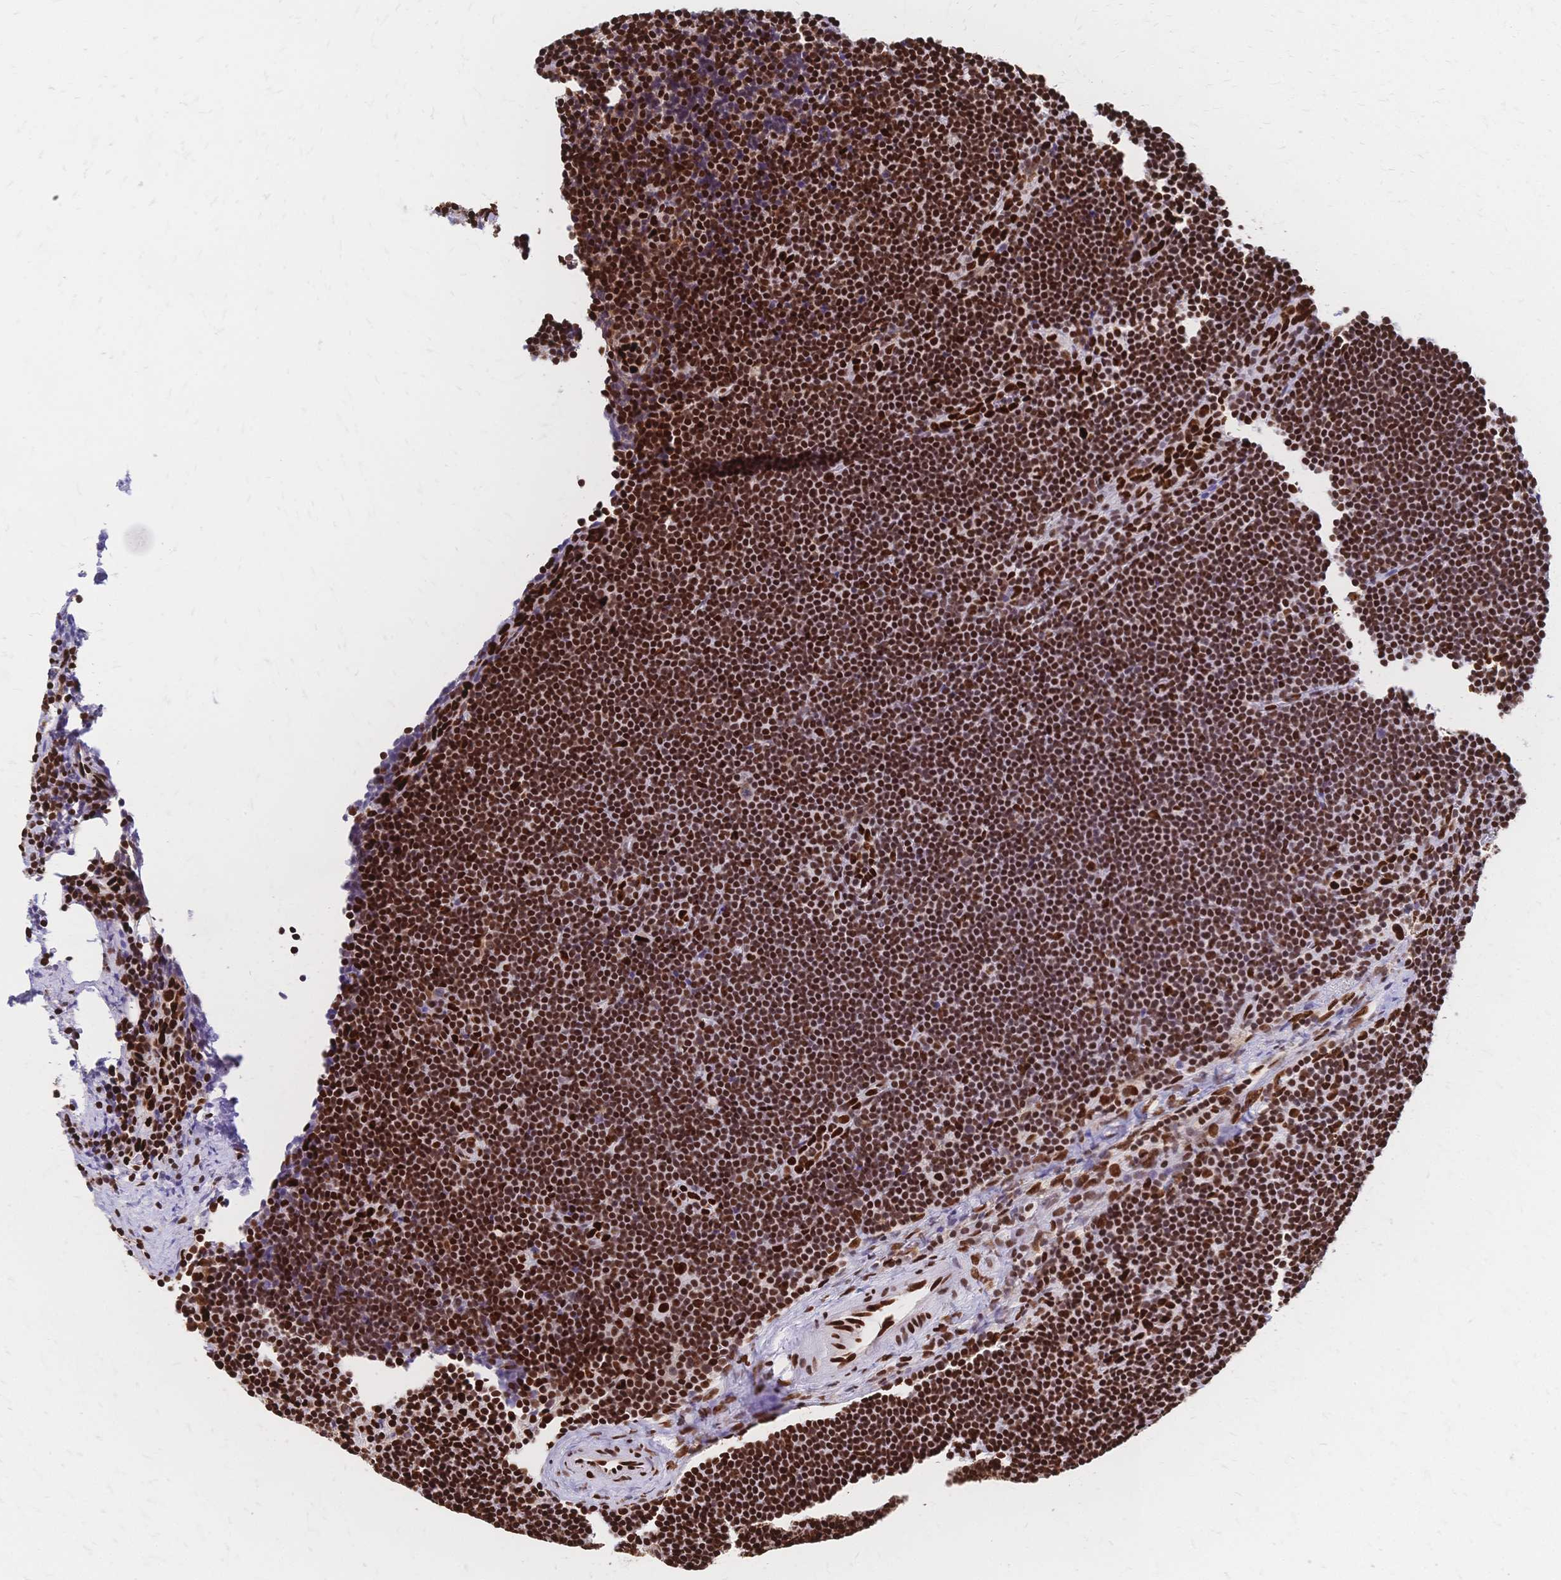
{"staining": {"intensity": "strong", "quantity": ">75%", "location": "nuclear"}, "tissue": "lymphoma", "cell_type": "Tumor cells", "image_type": "cancer", "snomed": [{"axis": "morphology", "description": "Malignant lymphoma, non-Hodgkin's type, Low grade"}, {"axis": "topography", "description": "Lymph node"}], "caption": "Immunohistochemical staining of human low-grade malignant lymphoma, non-Hodgkin's type displays high levels of strong nuclear protein staining in about >75% of tumor cells.", "gene": "HDGF", "patient": {"sex": "female", "age": 73}}